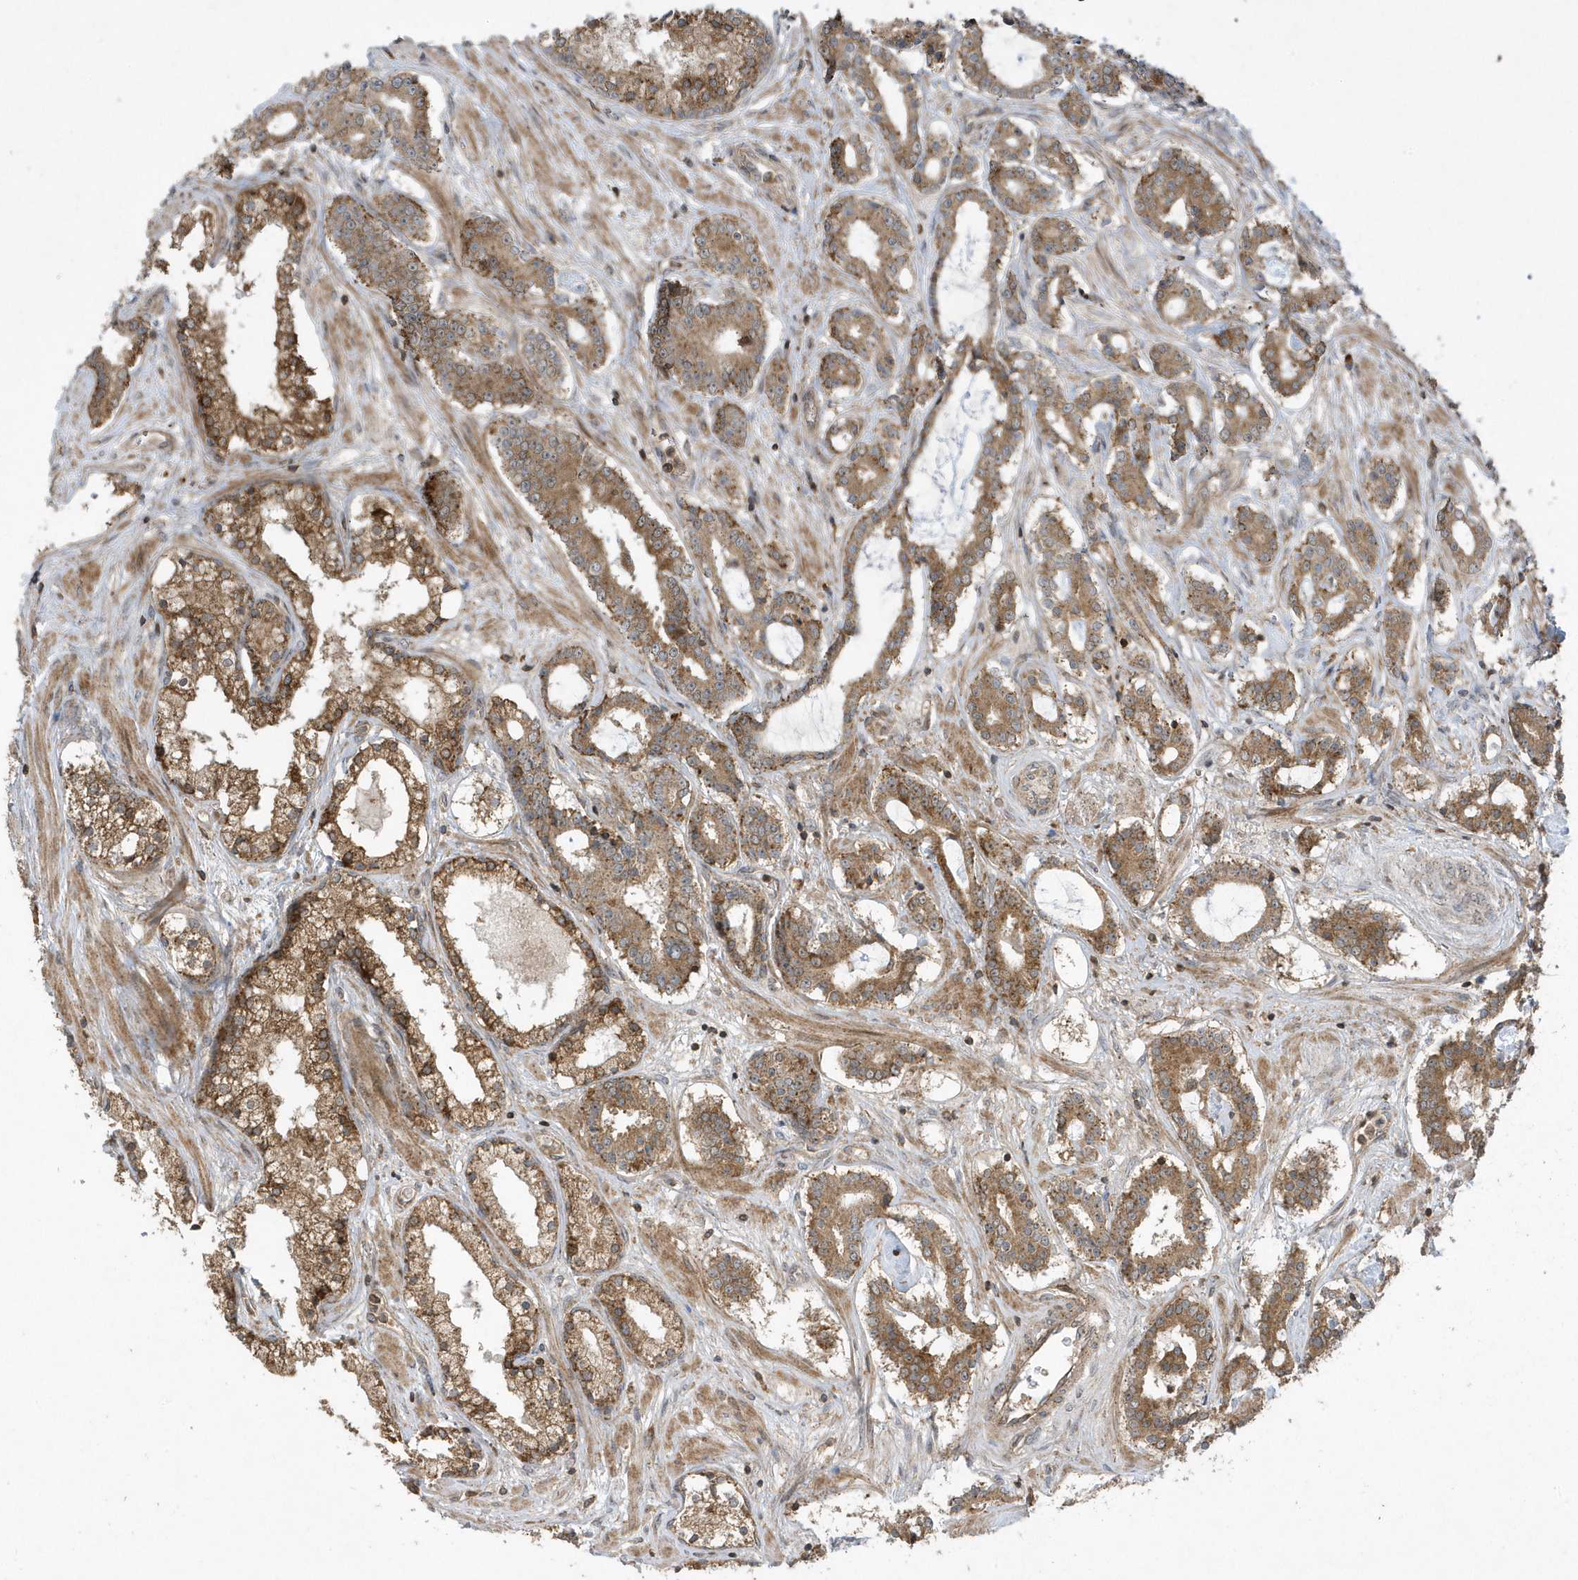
{"staining": {"intensity": "moderate", "quantity": ">75%", "location": "cytoplasmic/membranous"}, "tissue": "prostate cancer", "cell_type": "Tumor cells", "image_type": "cancer", "snomed": [{"axis": "morphology", "description": "Adenocarcinoma, High grade"}, {"axis": "topography", "description": "Prostate"}], "caption": "Human high-grade adenocarcinoma (prostate) stained with a protein marker reveals moderate staining in tumor cells.", "gene": "STAMBP", "patient": {"sex": "male", "age": 58}}